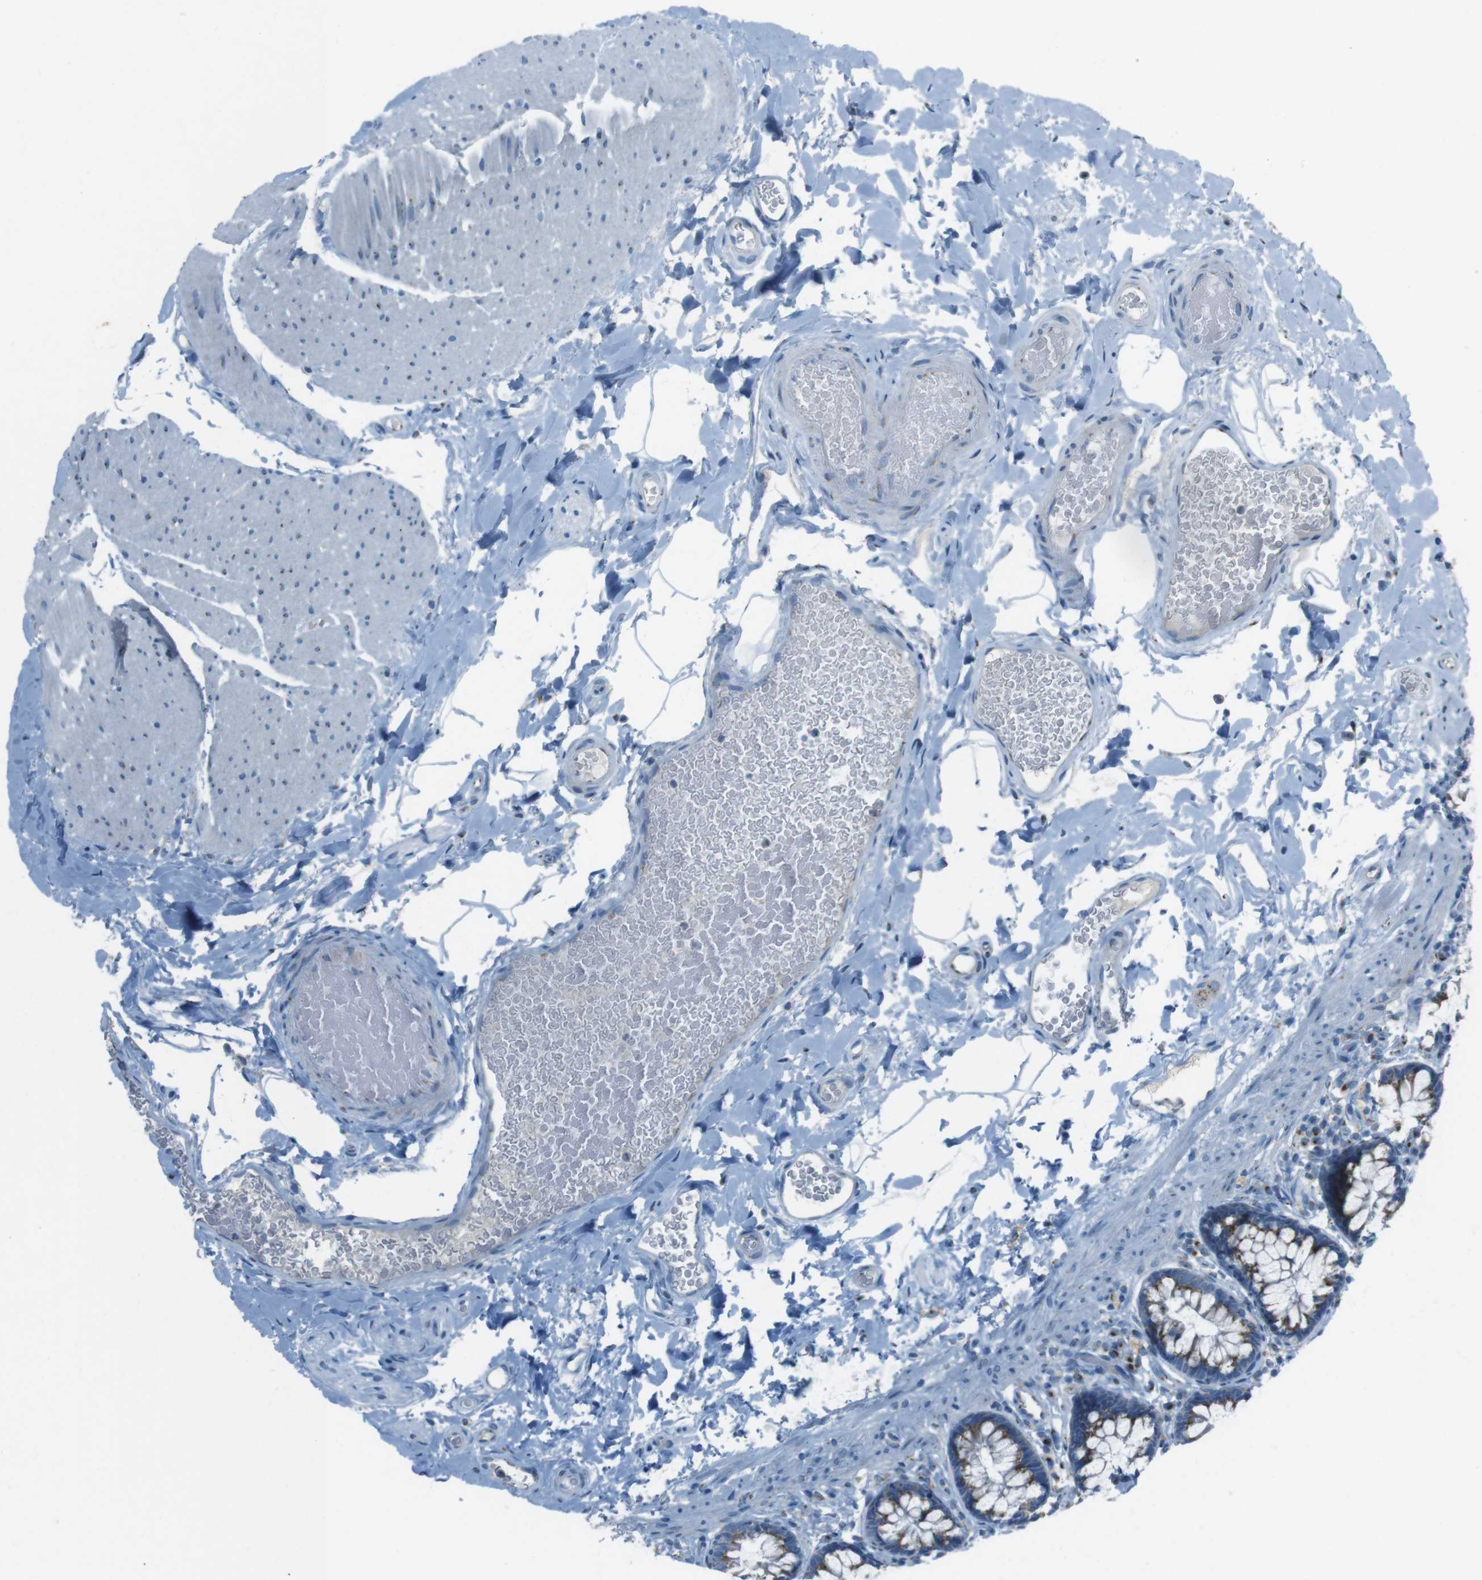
{"staining": {"intensity": "negative", "quantity": "none", "location": "none"}, "tissue": "colon", "cell_type": "Endothelial cells", "image_type": "normal", "snomed": [{"axis": "morphology", "description": "Normal tissue, NOS"}, {"axis": "topography", "description": "Colon"}], "caption": "This is a histopathology image of immunohistochemistry (IHC) staining of unremarkable colon, which shows no expression in endothelial cells. Brightfield microscopy of IHC stained with DAB (3,3'-diaminobenzidine) (brown) and hematoxylin (blue), captured at high magnification.", "gene": "TXNDC15", "patient": {"sex": "female", "age": 80}}